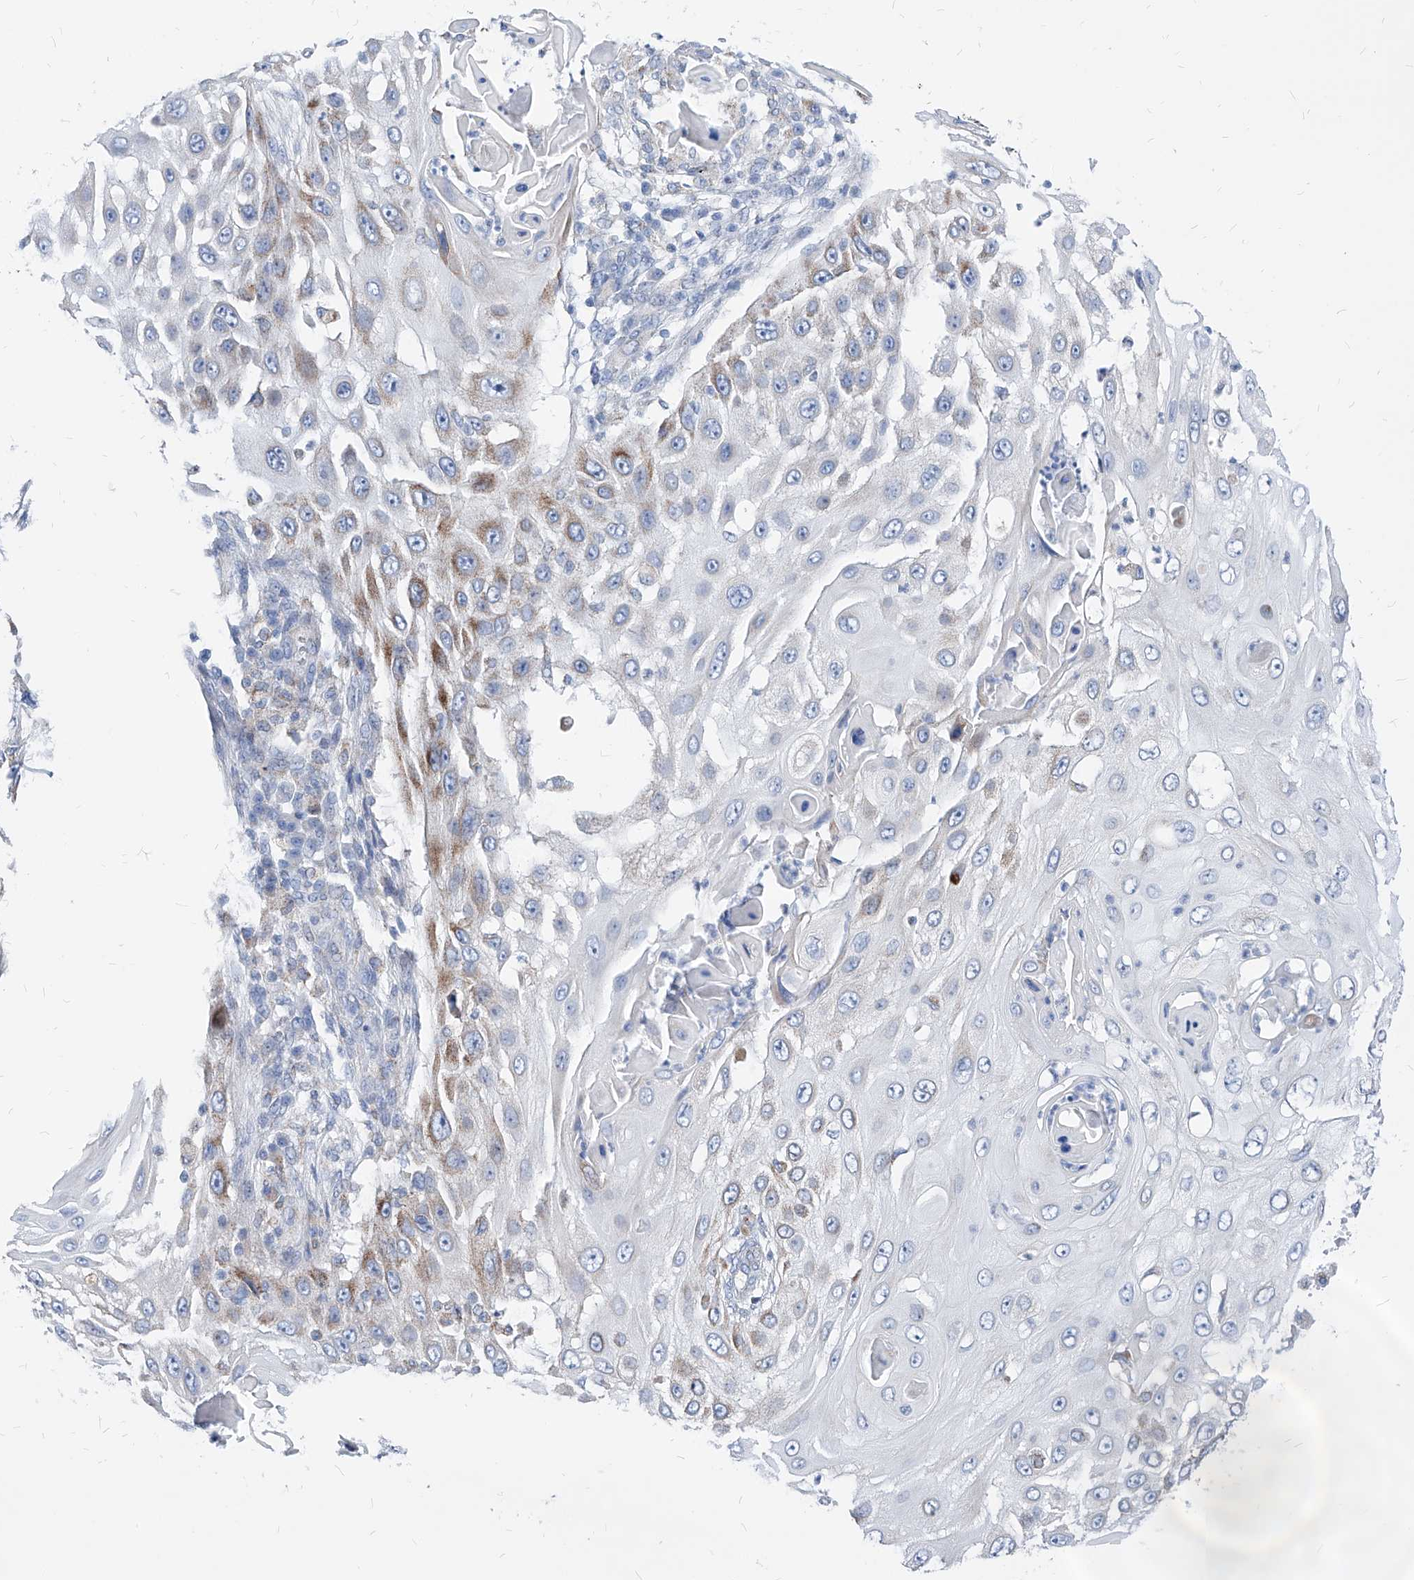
{"staining": {"intensity": "moderate", "quantity": "<25%", "location": "cytoplasmic/membranous"}, "tissue": "skin cancer", "cell_type": "Tumor cells", "image_type": "cancer", "snomed": [{"axis": "morphology", "description": "Squamous cell carcinoma, NOS"}, {"axis": "topography", "description": "Skin"}], "caption": "Tumor cells reveal low levels of moderate cytoplasmic/membranous positivity in about <25% of cells in squamous cell carcinoma (skin).", "gene": "AGPS", "patient": {"sex": "female", "age": 44}}